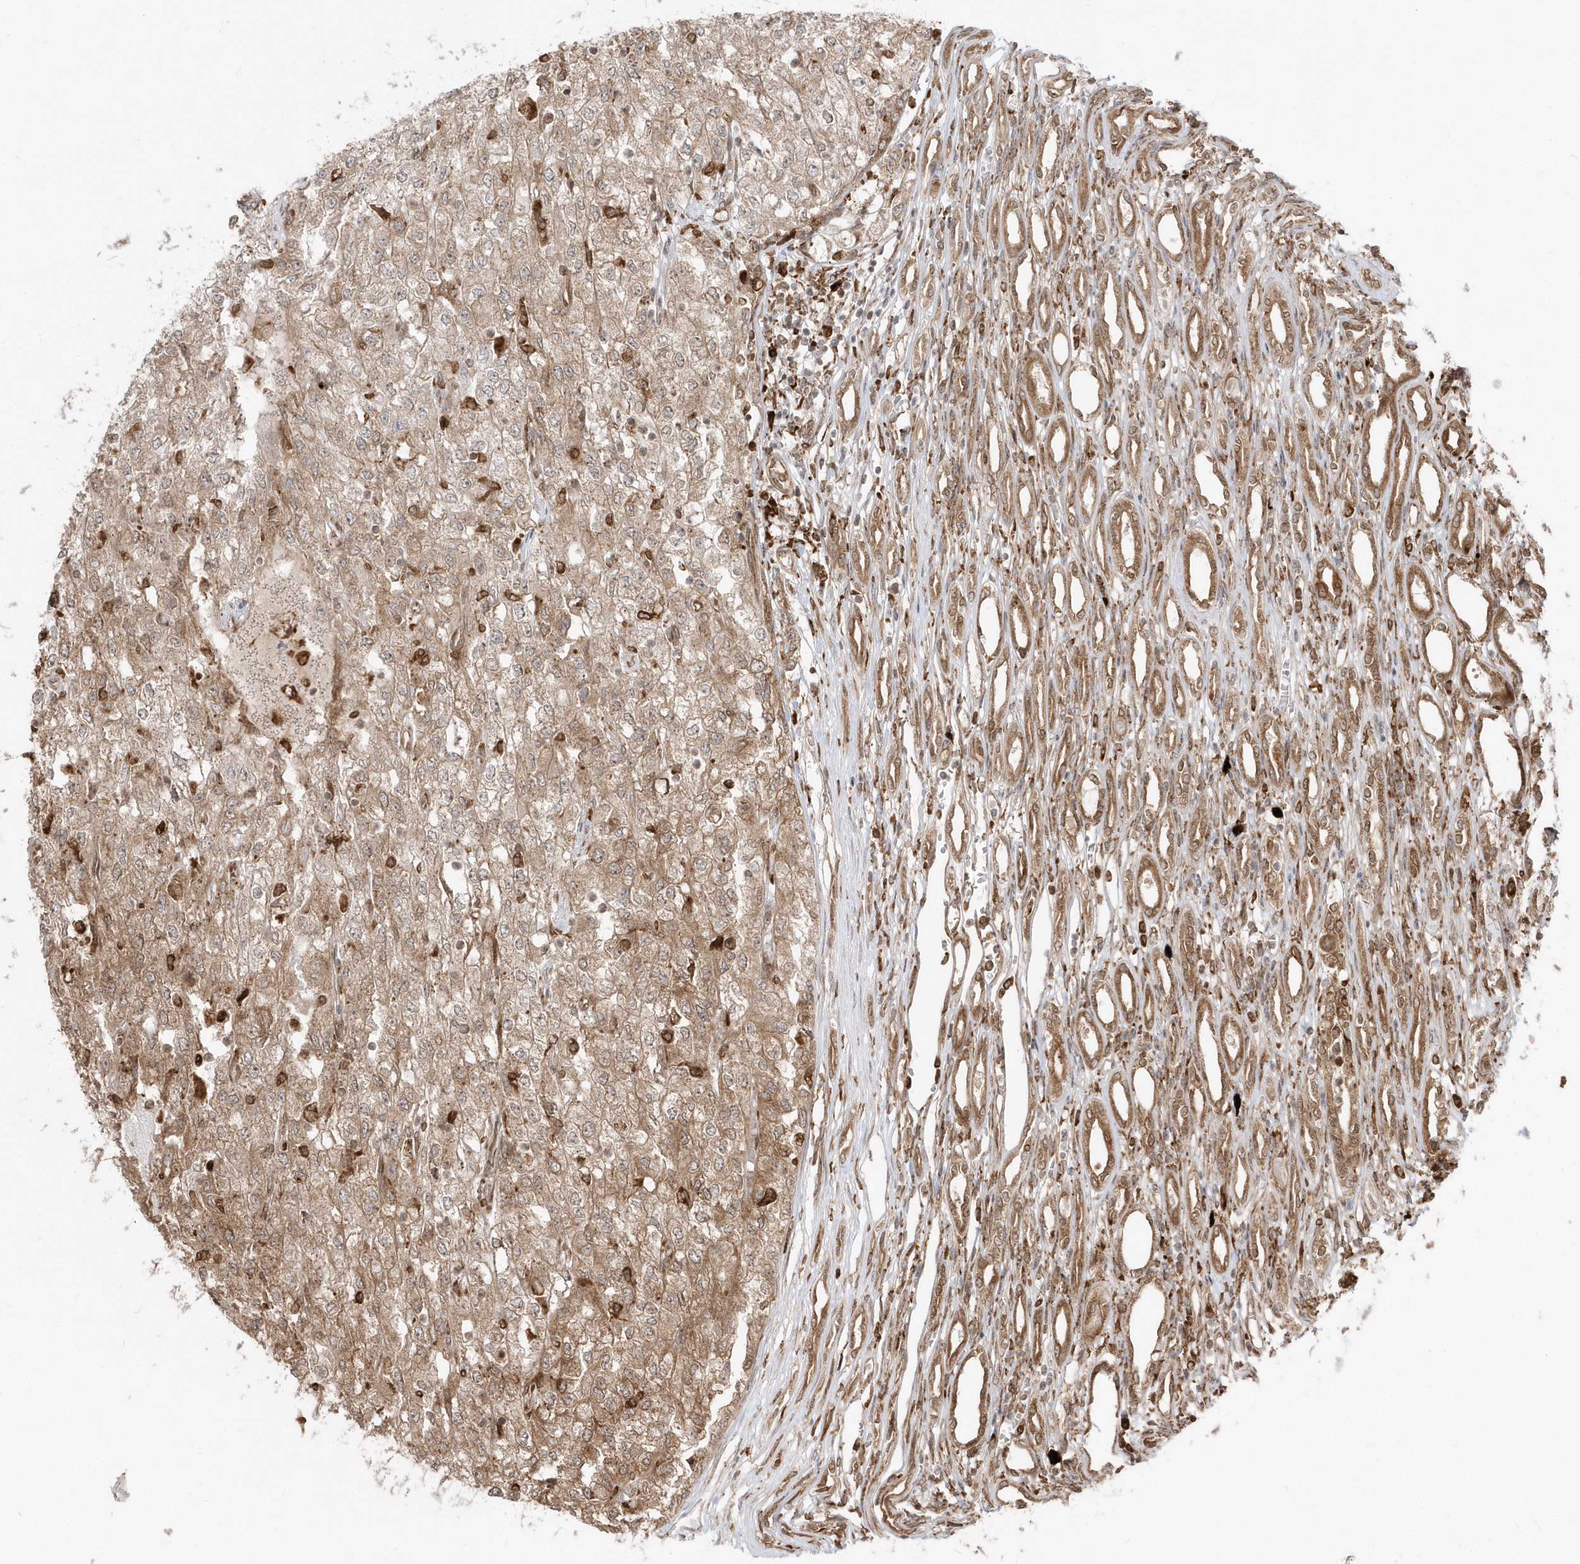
{"staining": {"intensity": "moderate", "quantity": ">75%", "location": "cytoplasmic/membranous"}, "tissue": "renal cancer", "cell_type": "Tumor cells", "image_type": "cancer", "snomed": [{"axis": "morphology", "description": "Adenocarcinoma, NOS"}, {"axis": "topography", "description": "Kidney"}], "caption": "Brown immunohistochemical staining in renal cancer (adenocarcinoma) demonstrates moderate cytoplasmic/membranous expression in about >75% of tumor cells. (IHC, brightfield microscopy, high magnification).", "gene": "EPC2", "patient": {"sex": "female", "age": 54}}